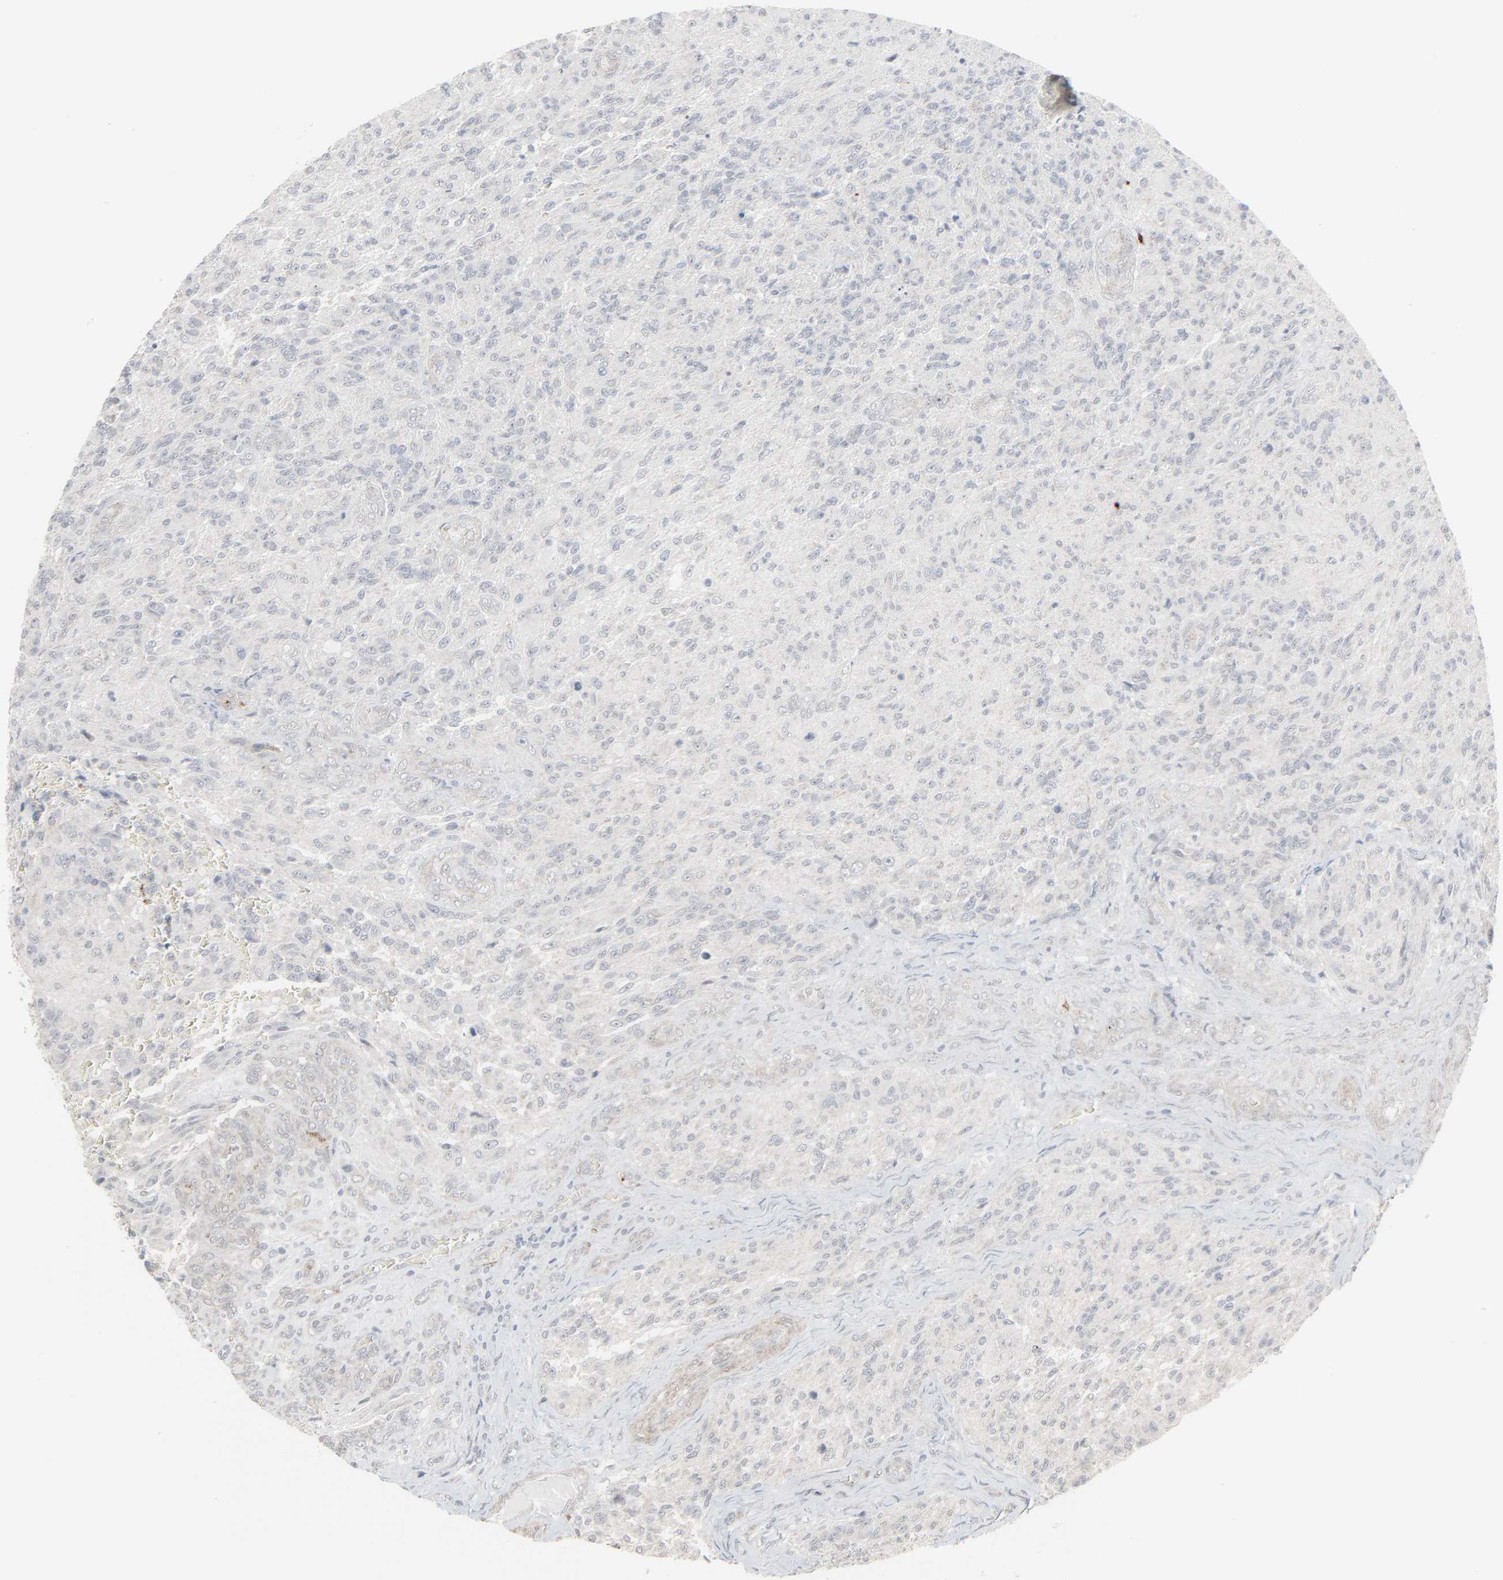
{"staining": {"intensity": "negative", "quantity": "none", "location": "none"}, "tissue": "glioma", "cell_type": "Tumor cells", "image_type": "cancer", "snomed": [{"axis": "morphology", "description": "Normal tissue, NOS"}, {"axis": "morphology", "description": "Glioma, malignant, High grade"}, {"axis": "topography", "description": "Cerebral cortex"}], "caption": "The immunohistochemistry photomicrograph has no significant positivity in tumor cells of glioma tissue. (Immunohistochemistry (ihc), brightfield microscopy, high magnification).", "gene": "NEUROD1", "patient": {"sex": "male", "age": 56}}